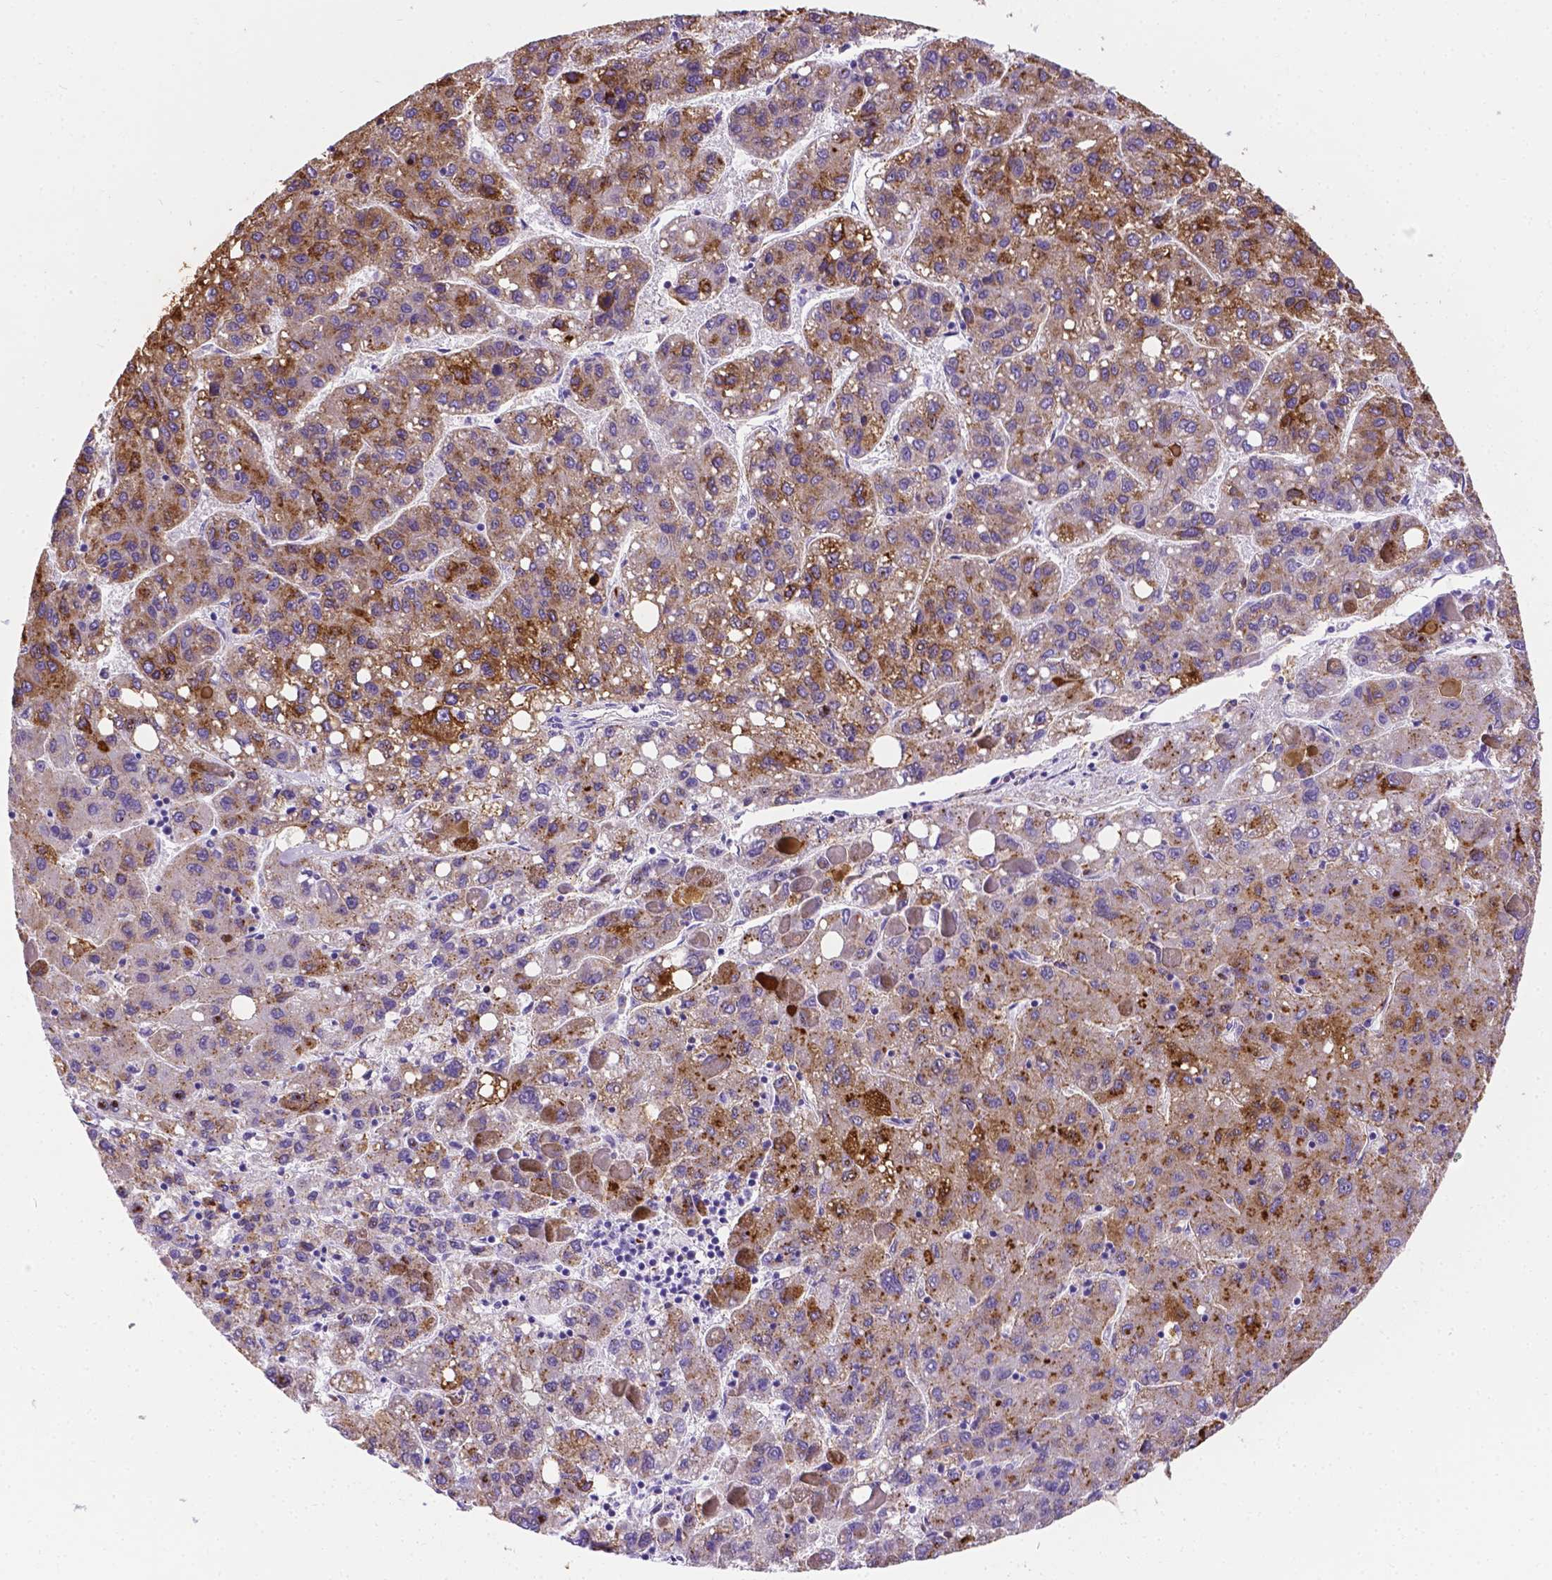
{"staining": {"intensity": "moderate", "quantity": "<25%", "location": "cytoplasmic/membranous"}, "tissue": "liver cancer", "cell_type": "Tumor cells", "image_type": "cancer", "snomed": [{"axis": "morphology", "description": "Carcinoma, Hepatocellular, NOS"}, {"axis": "topography", "description": "Liver"}], "caption": "Liver hepatocellular carcinoma stained with DAB (3,3'-diaminobenzidine) IHC demonstrates low levels of moderate cytoplasmic/membranous staining in approximately <25% of tumor cells.", "gene": "APOE", "patient": {"sex": "female", "age": 82}}